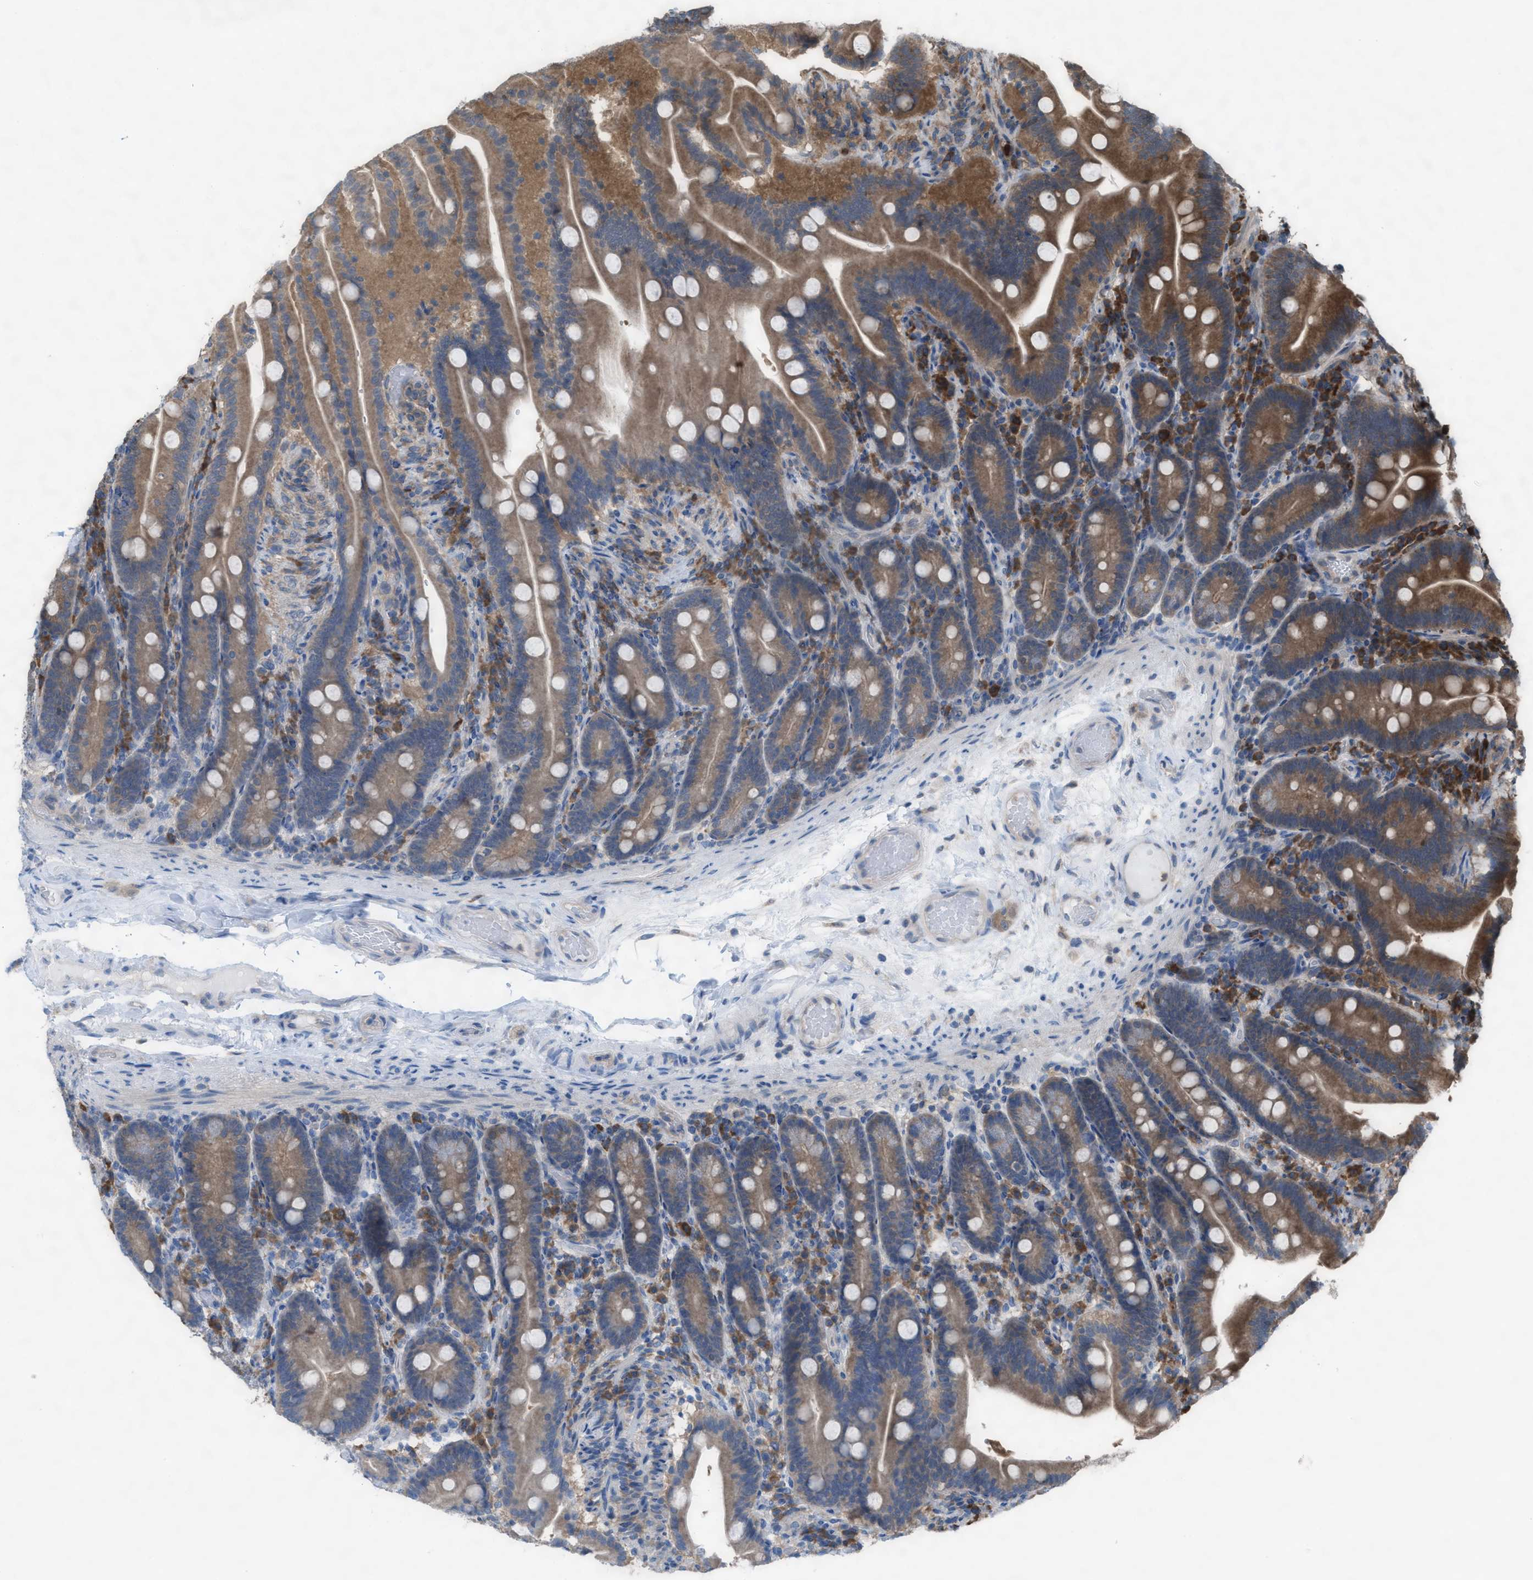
{"staining": {"intensity": "moderate", "quantity": ">75%", "location": "cytoplasmic/membranous"}, "tissue": "duodenum", "cell_type": "Glandular cells", "image_type": "normal", "snomed": [{"axis": "morphology", "description": "Normal tissue, NOS"}, {"axis": "topography", "description": "Duodenum"}], "caption": "Unremarkable duodenum reveals moderate cytoplasmic/membranous staining in approximately >75% of glandular cells.", "gene": "PLAA", "patient": {"sex": "male", "age": 54}}